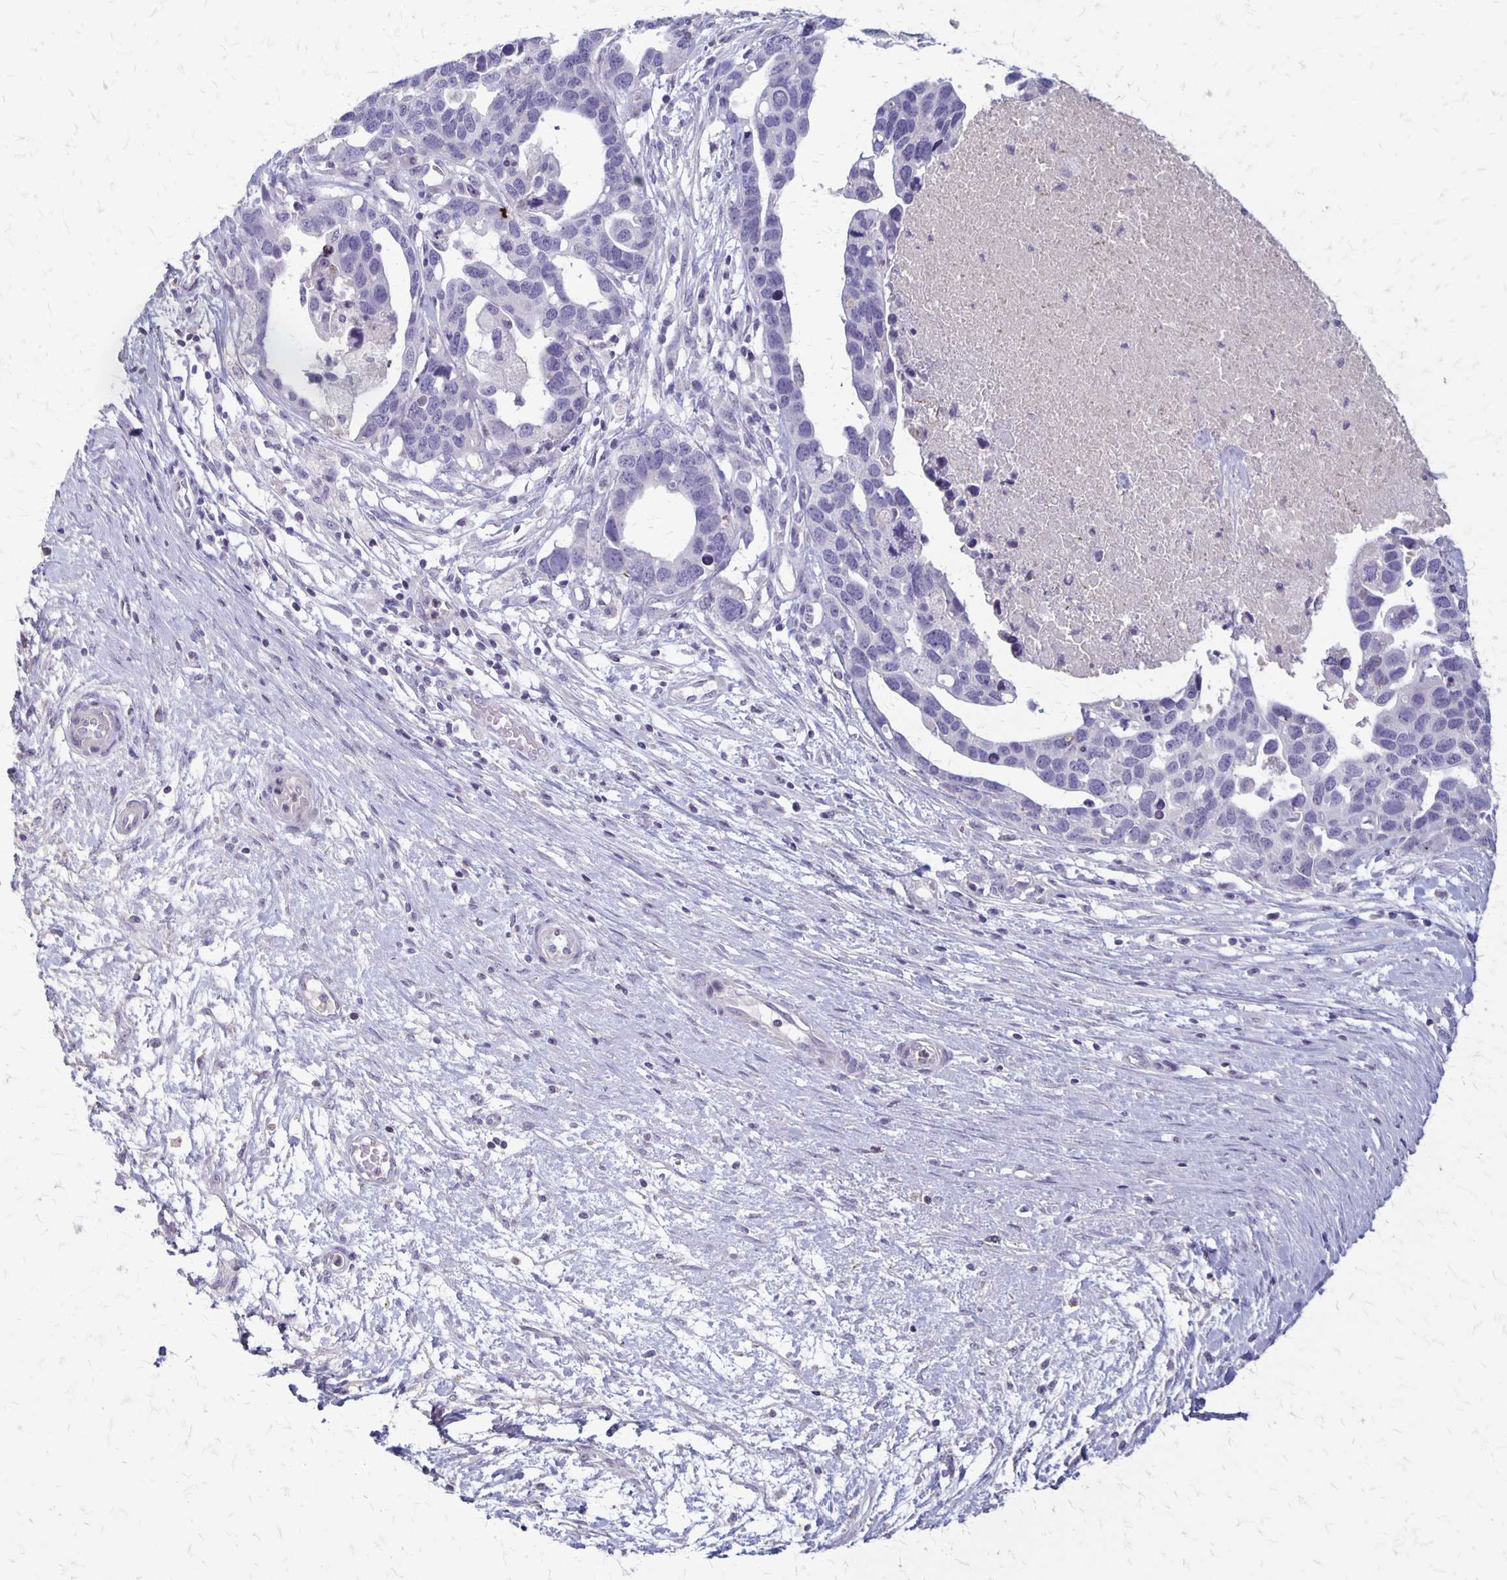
{"staining": {"intensity": "negative", "quantity": "none", "location": "none"}, "tissue": "ovarian cancer", "cell_type": "Tumor cells", "image_type": "cancer", "snomed": [{"axis": "morphology", "description": "Cystadenocarcinoma, serous, NOS"}, {"axis": "topography", "description": "Ovary"}], "caption": "Image shows no significant protein expression in tumor cells of serous cystadenocarcinoma (ovarian).", "gene": "SEPTIN5", "patient": {"sex": "female", "age": 54}}